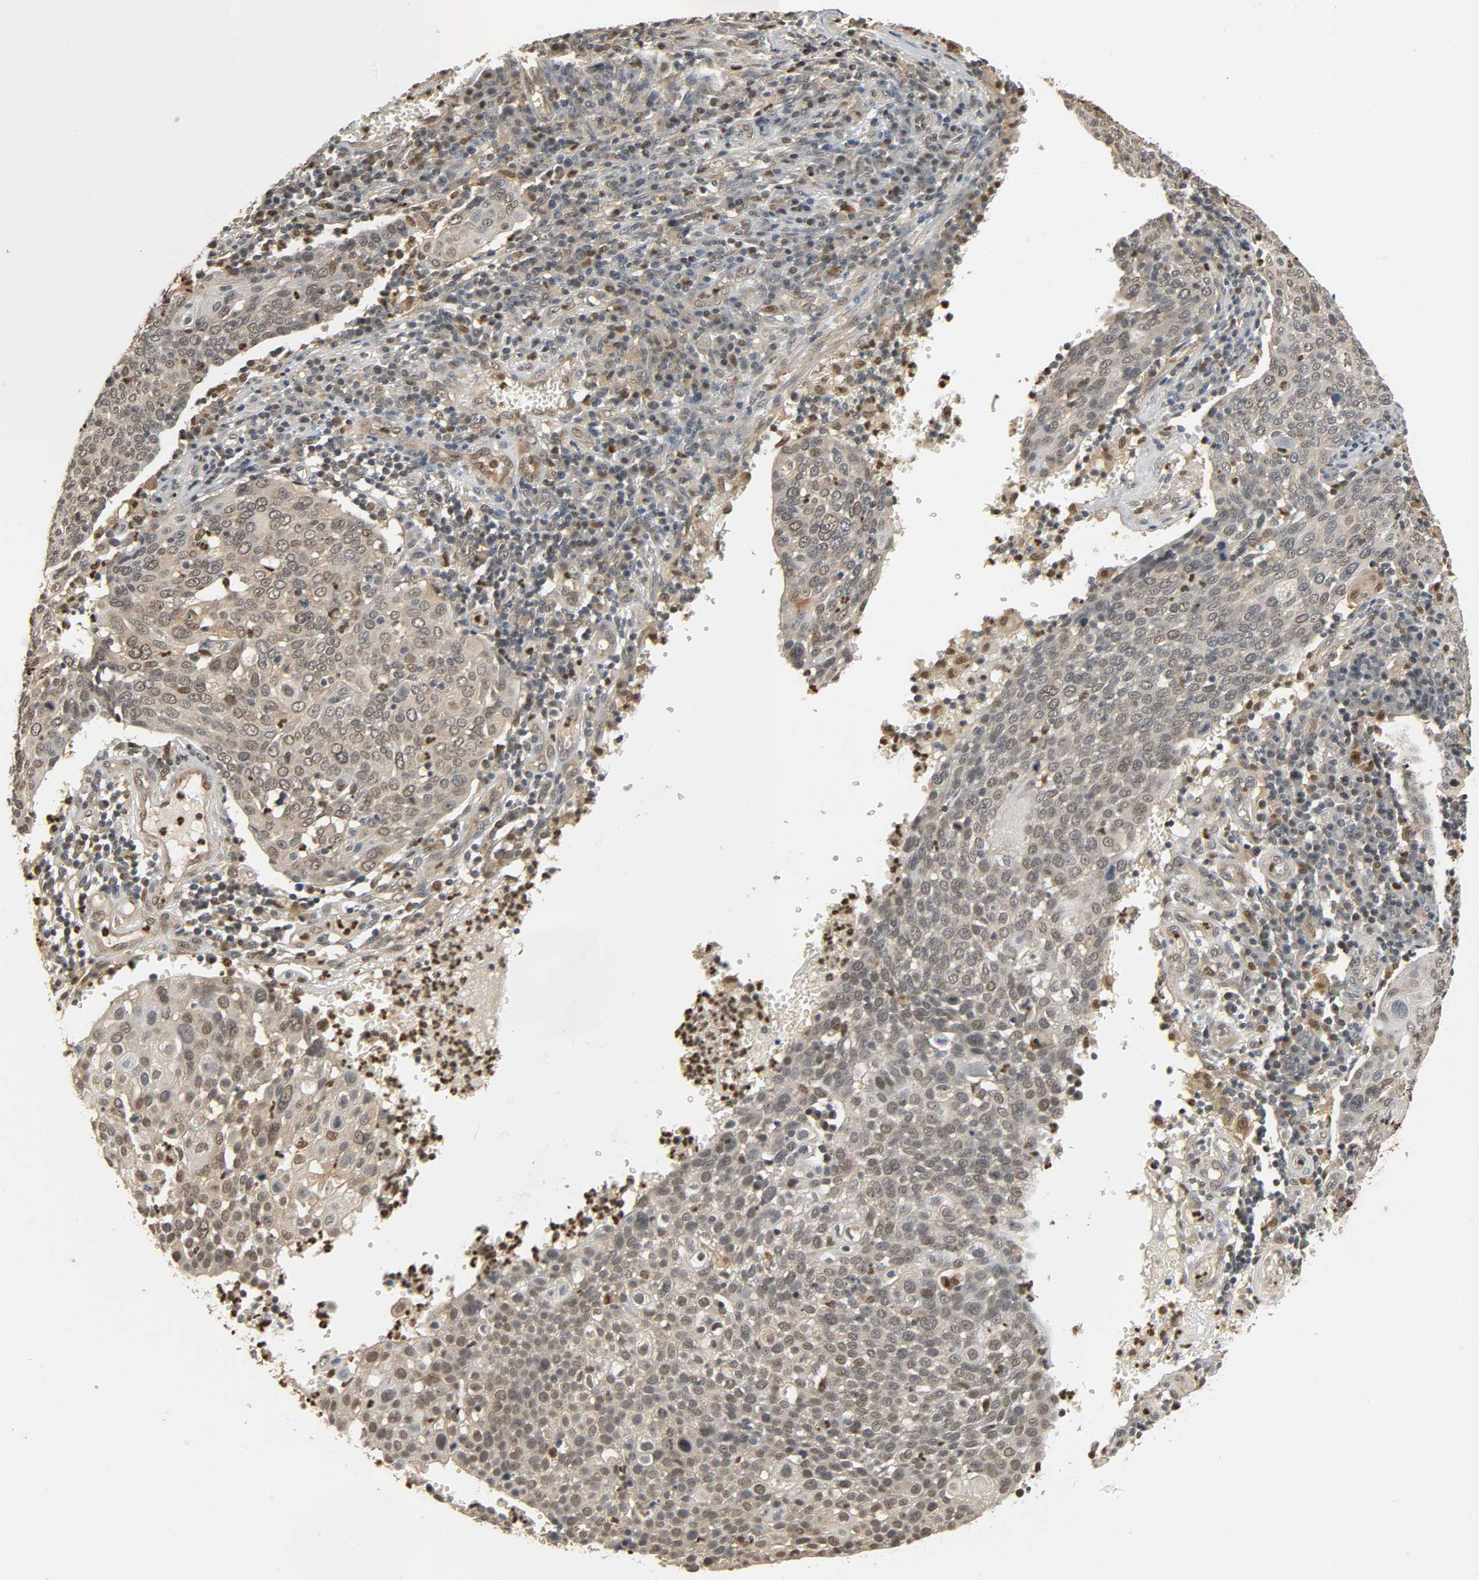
{"staining": {"intensity": "negative", "quantity": "none", "location": "none"}, "tissue": "cervical cancer", "cell_type": "Tumor cells", "image_type": "cancer", "snomed": [{"axis": "morphology", "description": "Squamous cell carcinoma, NOS"}, {"axis": "topography", "description": "Cervix"}], "caption": "This is a micrograph of IHC staining of cervical squamous cell carcinoma, which shows no staining in tumor cells.", "gene": "ZFPM2", "patient": {"sex": "female", "age": 40}}